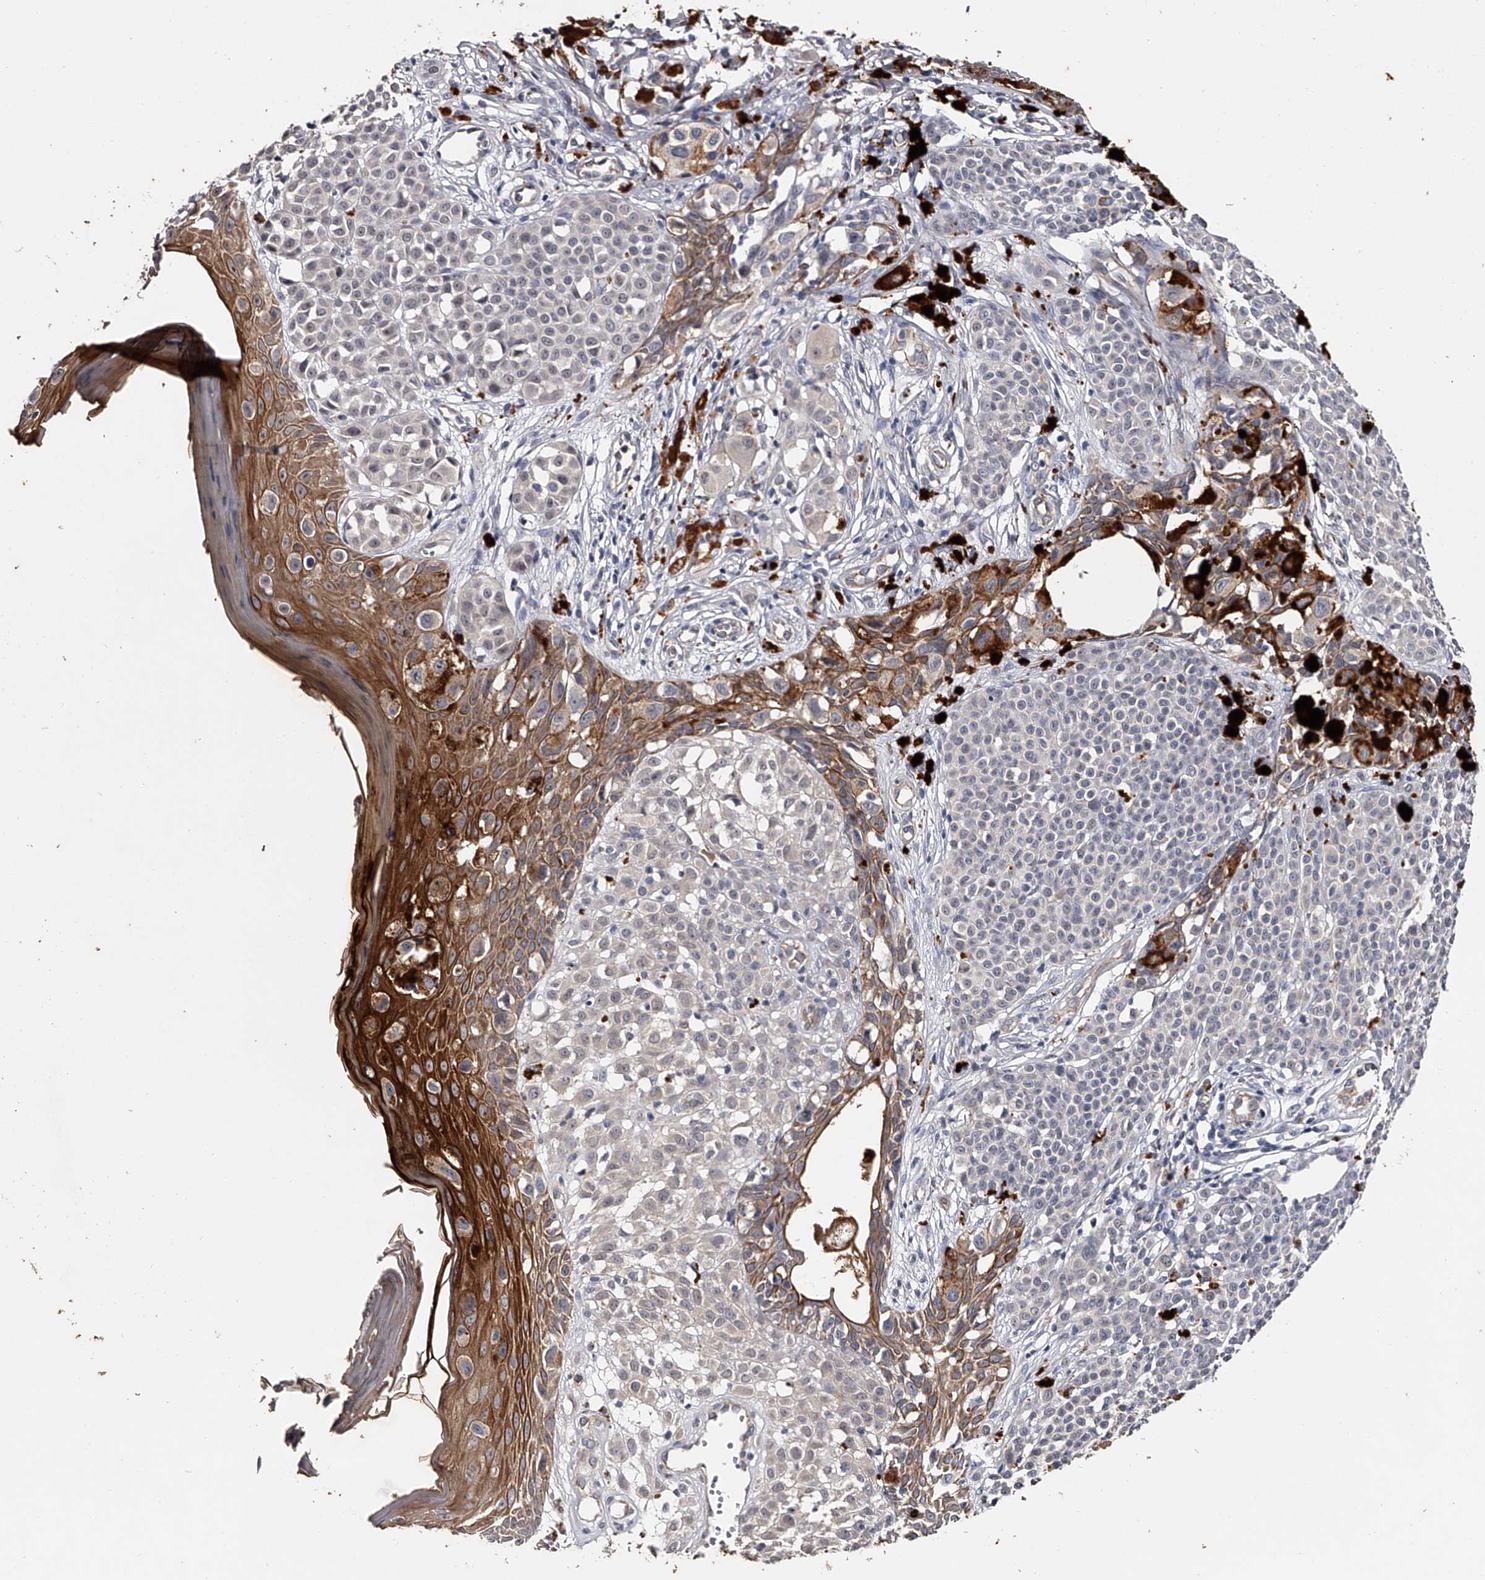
{"staining": {"intensity": "negative", "quantity": "none", "location": "none"}, "tissue": "melanoma", "cell_type": "Tumor cells", "image_type": "cancer", "snomed": [{"axis": "morphology", "description": "Malignant melanoma, NOS"}, {"axis": "topography", "description": "Skin of leg"}], "caption": "Immunohistochemistry (IHC) histopathology image of human melanoma stained for a protein (brown), which demonstrates no staining in tumor cells.", "gene": "MDN1", "patient": {"sex": "female", "age": 72}}